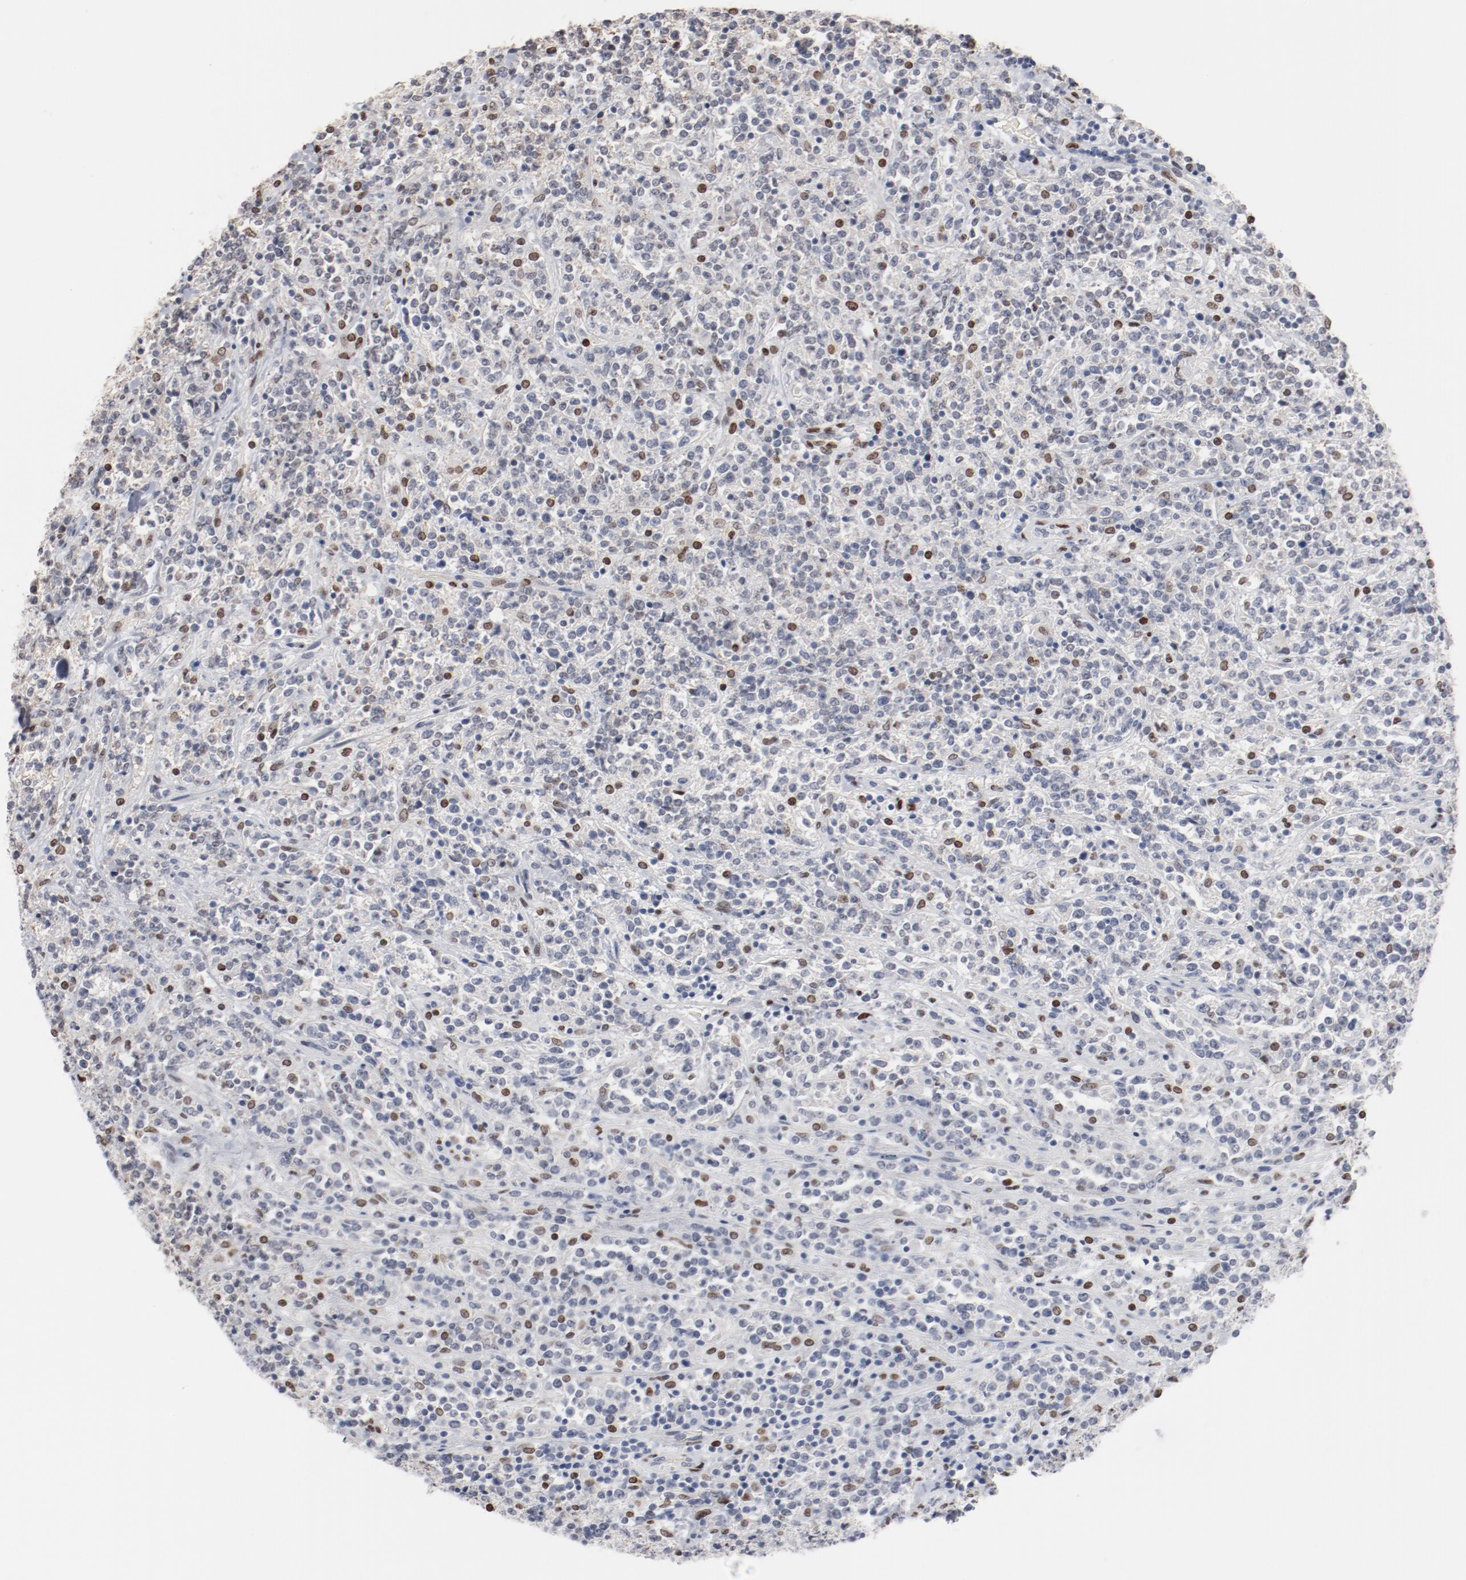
{"staining": {"intensity": "moderate", "quantity": "<25%", "location": "nuclear"}, "tissue": "lymphoma", "cell_type": "Tumor cells", "image_type": "cancer", "snomed": [{"axis": "morphology", "description": "Malignant lymphoma, non-Hodgkin's type, High grade"}, {"axis": "topography", "description": "Soft tissue"}], "caption": "This is an image of immunohistochemistry (IHC) staining of high-grade malignant lymphoma, non-Hodgkin's type, which shows moderate positivity in the nuclear of tumor cells.", "gene": "ZEB2", "patient": {"sex": "male", "age": 18}}